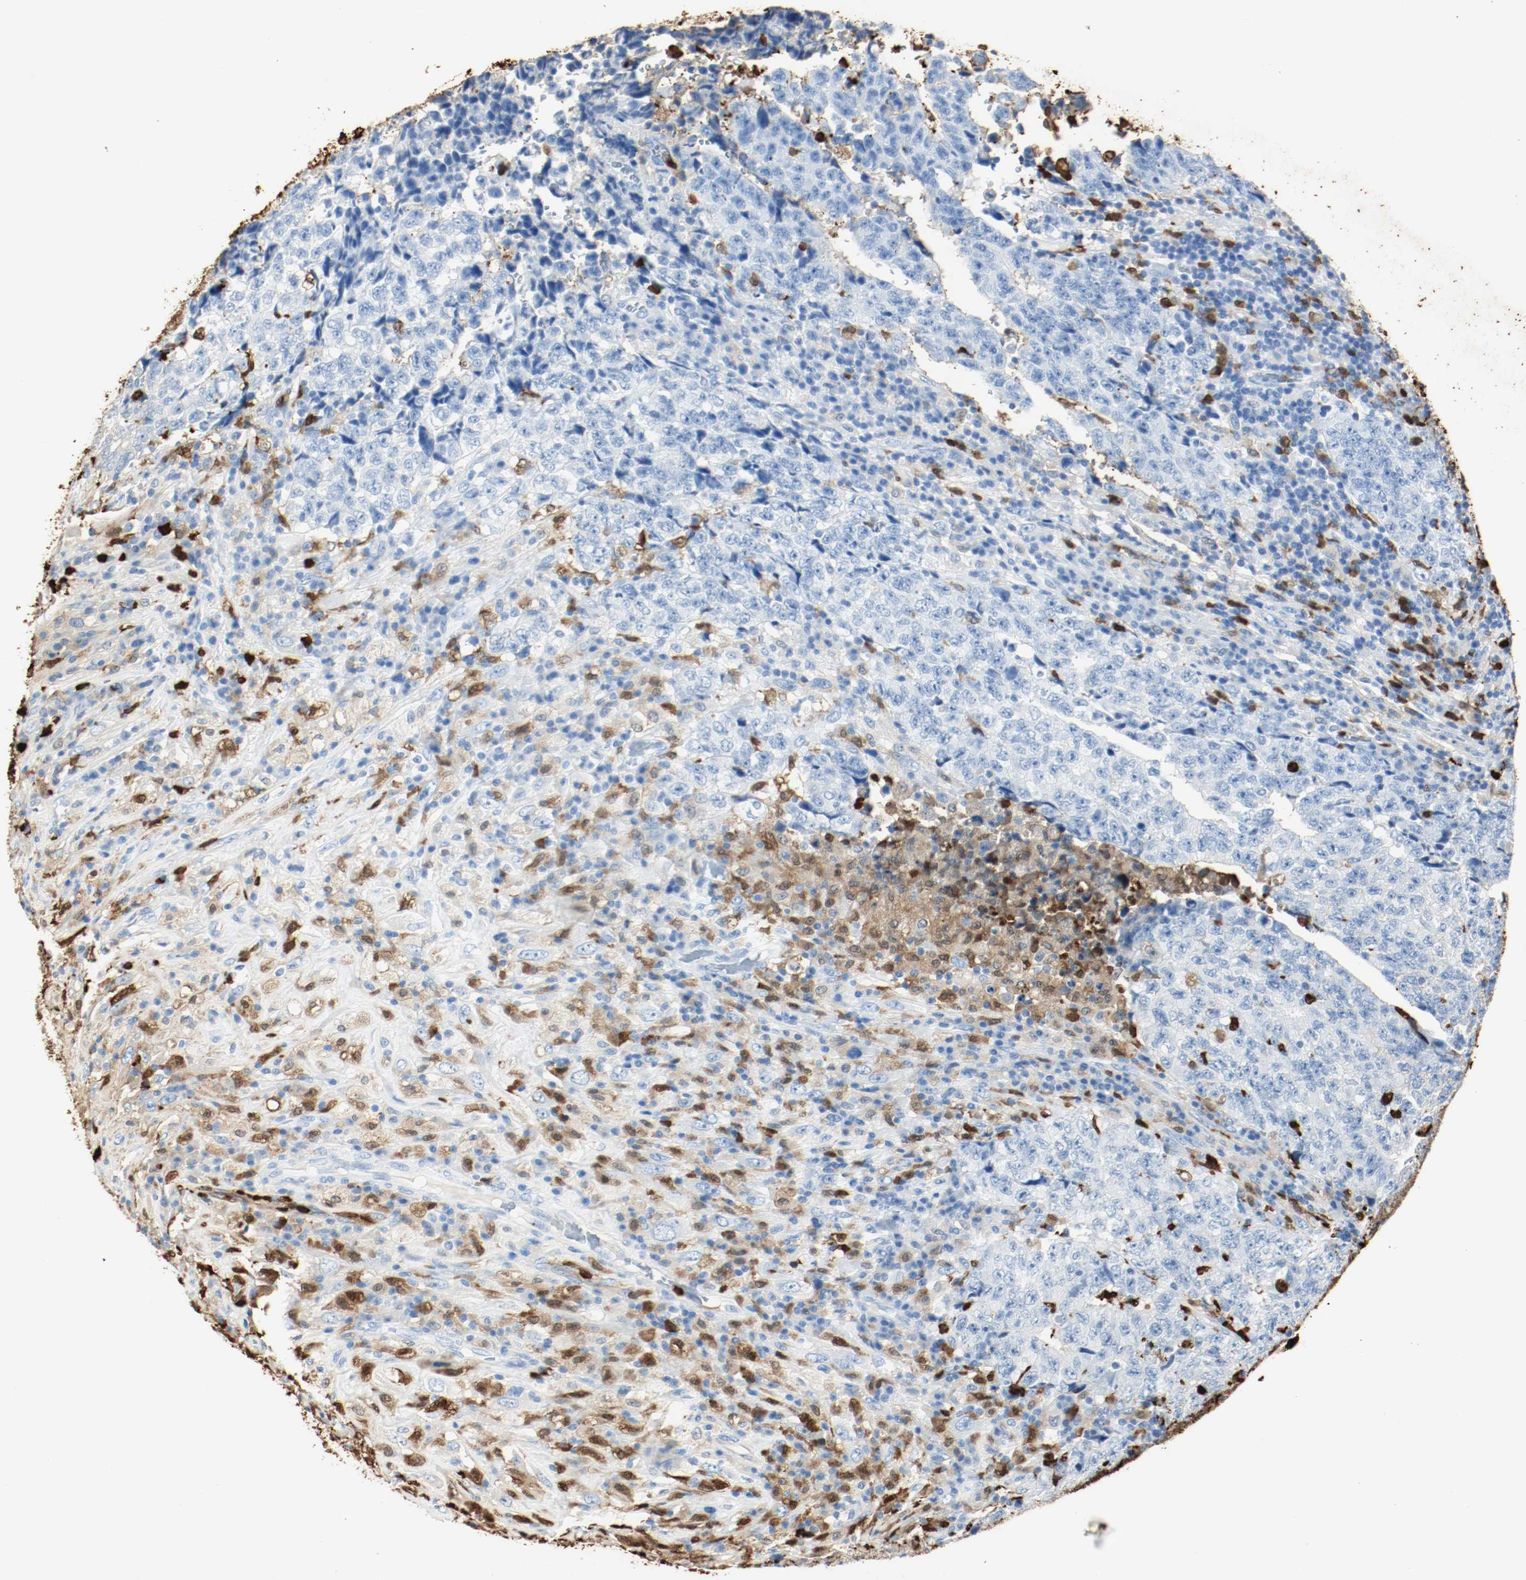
{"staining": {"intensity": "negative", "quantity": "none", "location": "none"}, "tissue": "testis cancer", "cell_type": "Tumor cells", "image_type": "cancer", "snomed": [{"axis": "morphology", "description": "Necrosis, NOS"}, {"axis": "morphology", "description": "Carcinoma, Embryonal, NOS"}, {"axis": "topography", "description": "Testis"}], "caption": "Testis cancer was stained to show a protein in brown. There is no significant expression in tumor cells. The staining is performed using DAB (3,3'-diaminobenzidine) brown chromogen with nuclei counter-stained in using hematoxylin.", "gene": "S100A9", "patient": {"sex": "male", "age": 19}}